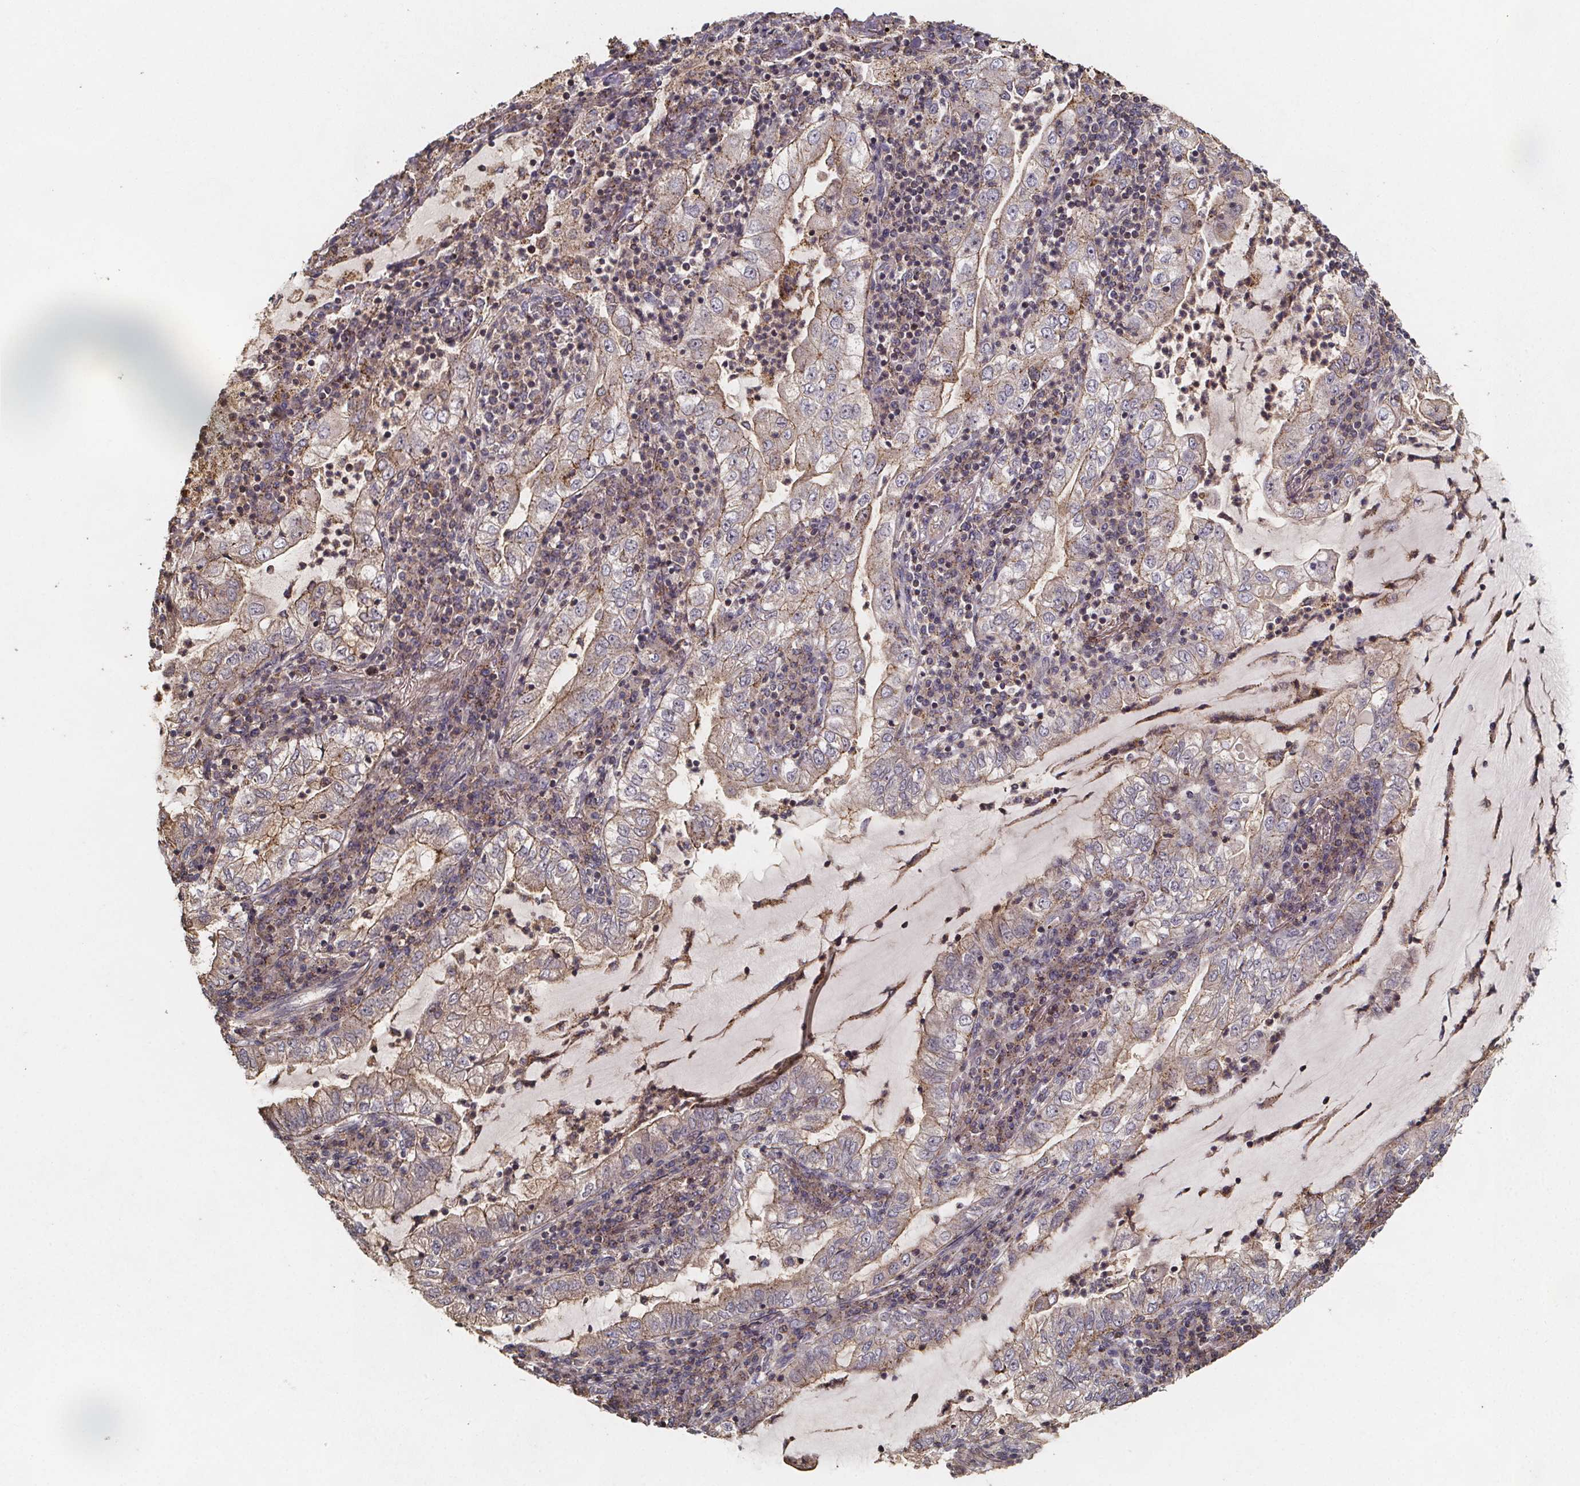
{"staining": {"intensity": "moderate", "quantity": "25%-75%", "location": "cytoplasmic/membranous"}, "tissue": "lung cancer", "cell_type": "Tumor cells", "image_type": "cancer", "snomed": [{"axis": "morphology", "description": "Adenocarcinoma, NOS"}, {"axis": "topography", "description": "Lung"}], "caption": "This is a photomicrograph of immunohistochemistry (IHC) staining of lung adenocarcinoma, which shows moderate positivity in the cytoplasmic/membranous of tumor cells.", "gene": "ZNF879", "patient": {"sex": "female", "age": 73}}